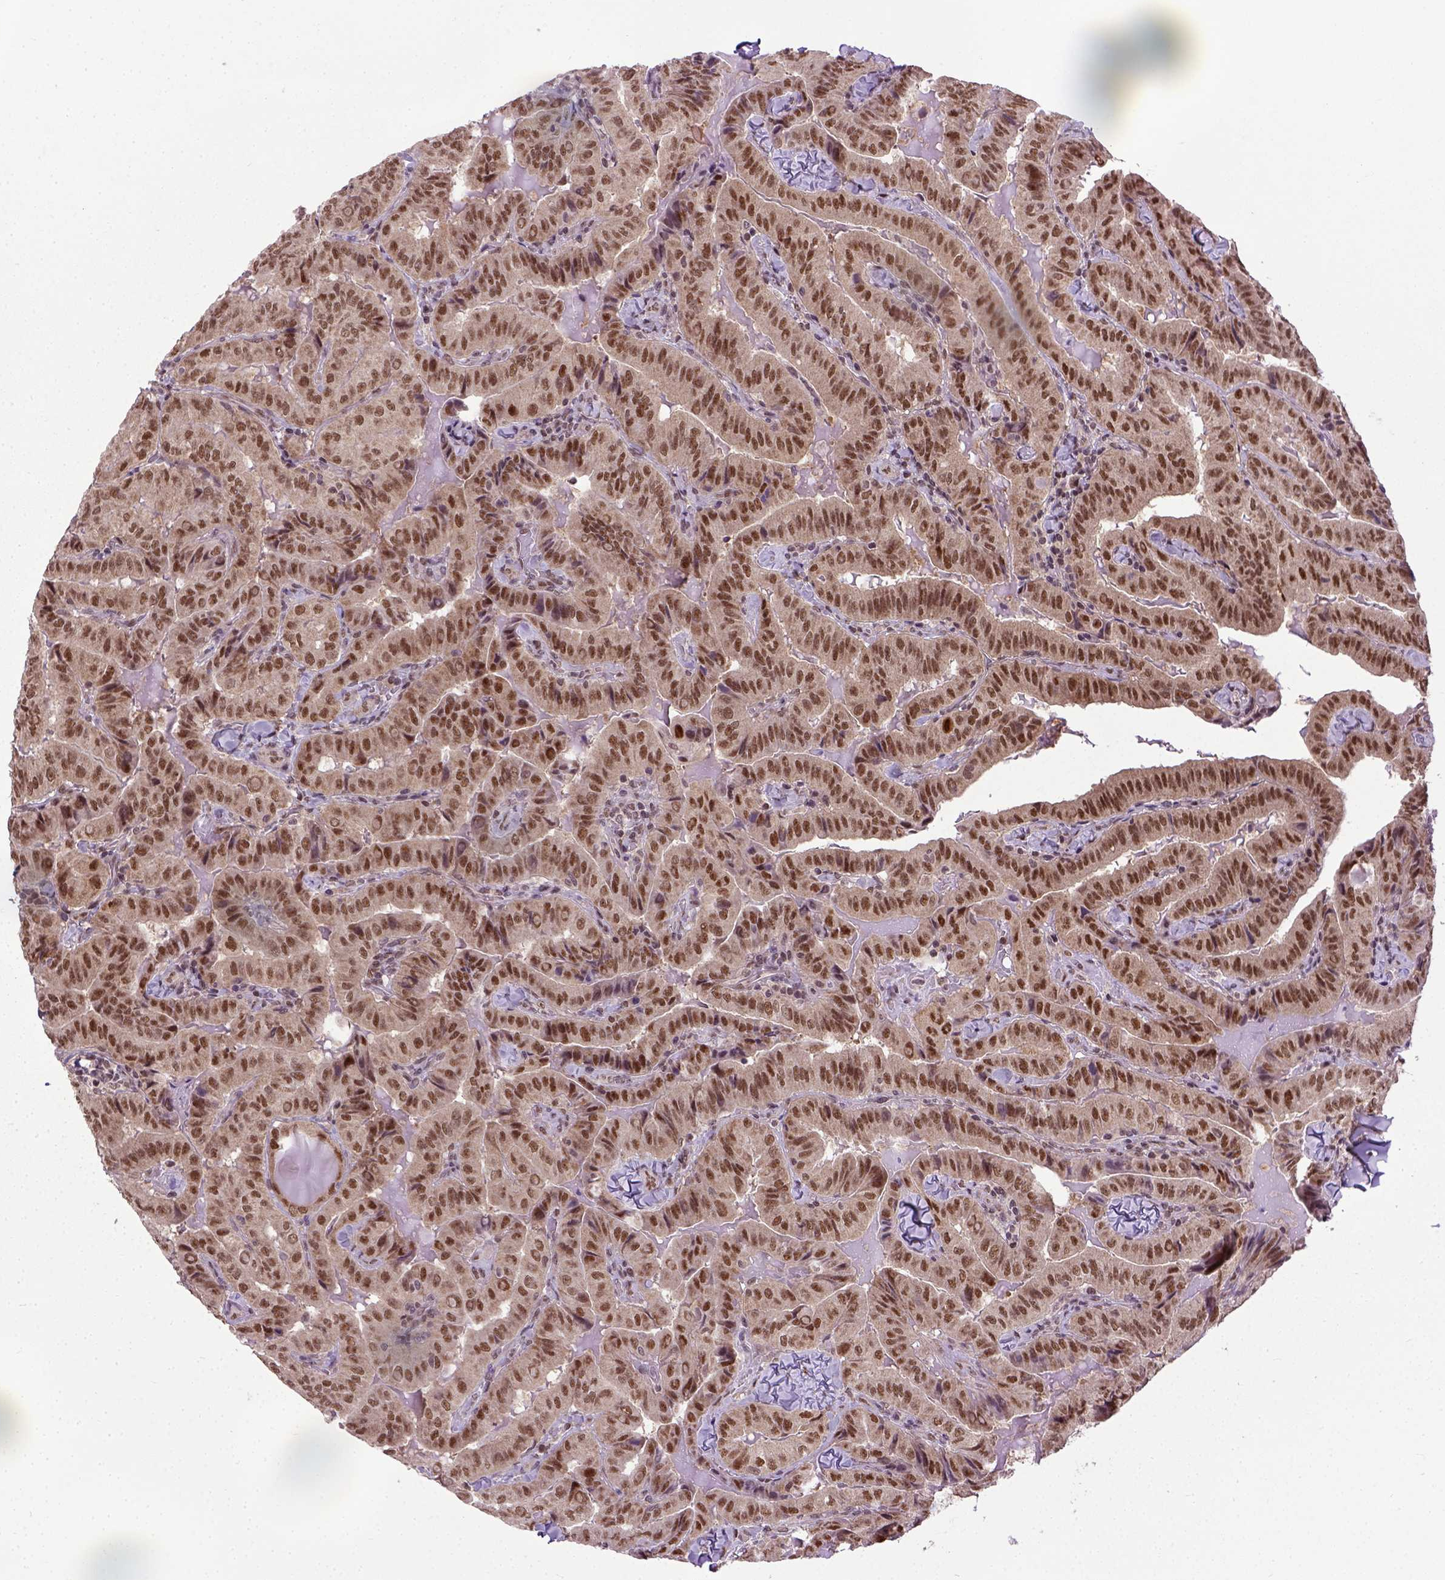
{"staining": {"intensity": "moderate", "quantity": ">75%", "location": "nuclear"}, "tissue": "thyroid cancer", "cell_type": "Tumor cells", "image_type": "cancer", "snomed": [{"axis": "morphology", "description": "Papillary adenocarcinoma, NOS"}, {"axis": "topography", "description": "Thyroid gland"}], "caption": "A micrograph of thyroid papillary adenocarcinoma stained for a protein reveals moderate nuclear brown staining in tumor cells.", "gene": "UBA3", "patient": {"sex": "female", "age": 68}}